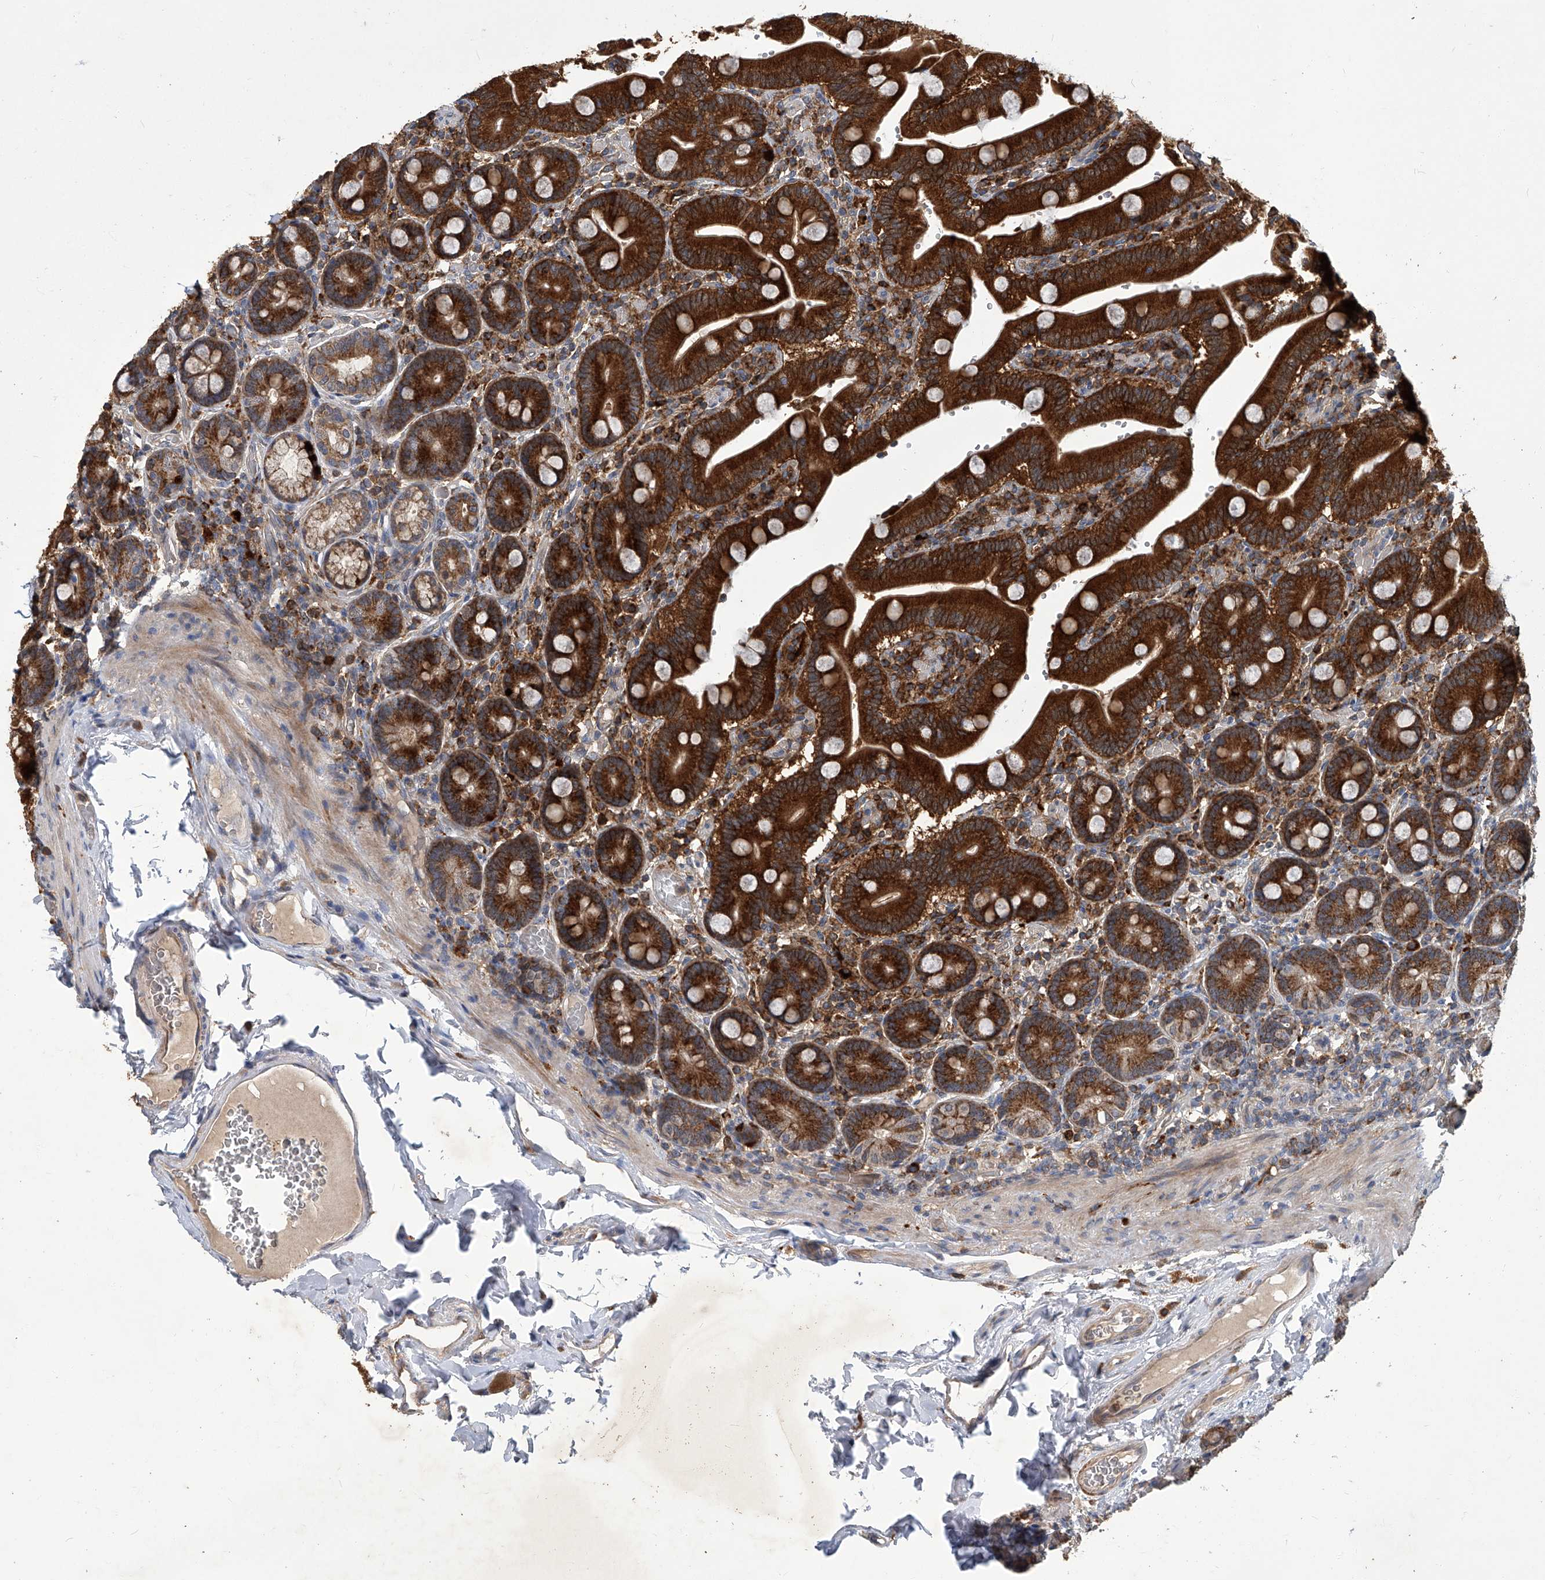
{"staining": {"intensity": "strong", "quantity": ">75%", "location": "cytoplasmic/membranous"}, "tissue": "duodenum", "cell_type": "Glandular cells", "image_type": "normal", "snomed": [{"axis": "morphology", "description": "Normal tissue, NOS"}, {"axis": "topography", "description": "Duodenum"}], "caption": "Protein staining shows strong cytoplasmic/membranous expression in about >75% of glandular cells in unremarkable duodenum.", "gene": "TNFRSF13B", "patient": {"sex": "female", "age": 62}}